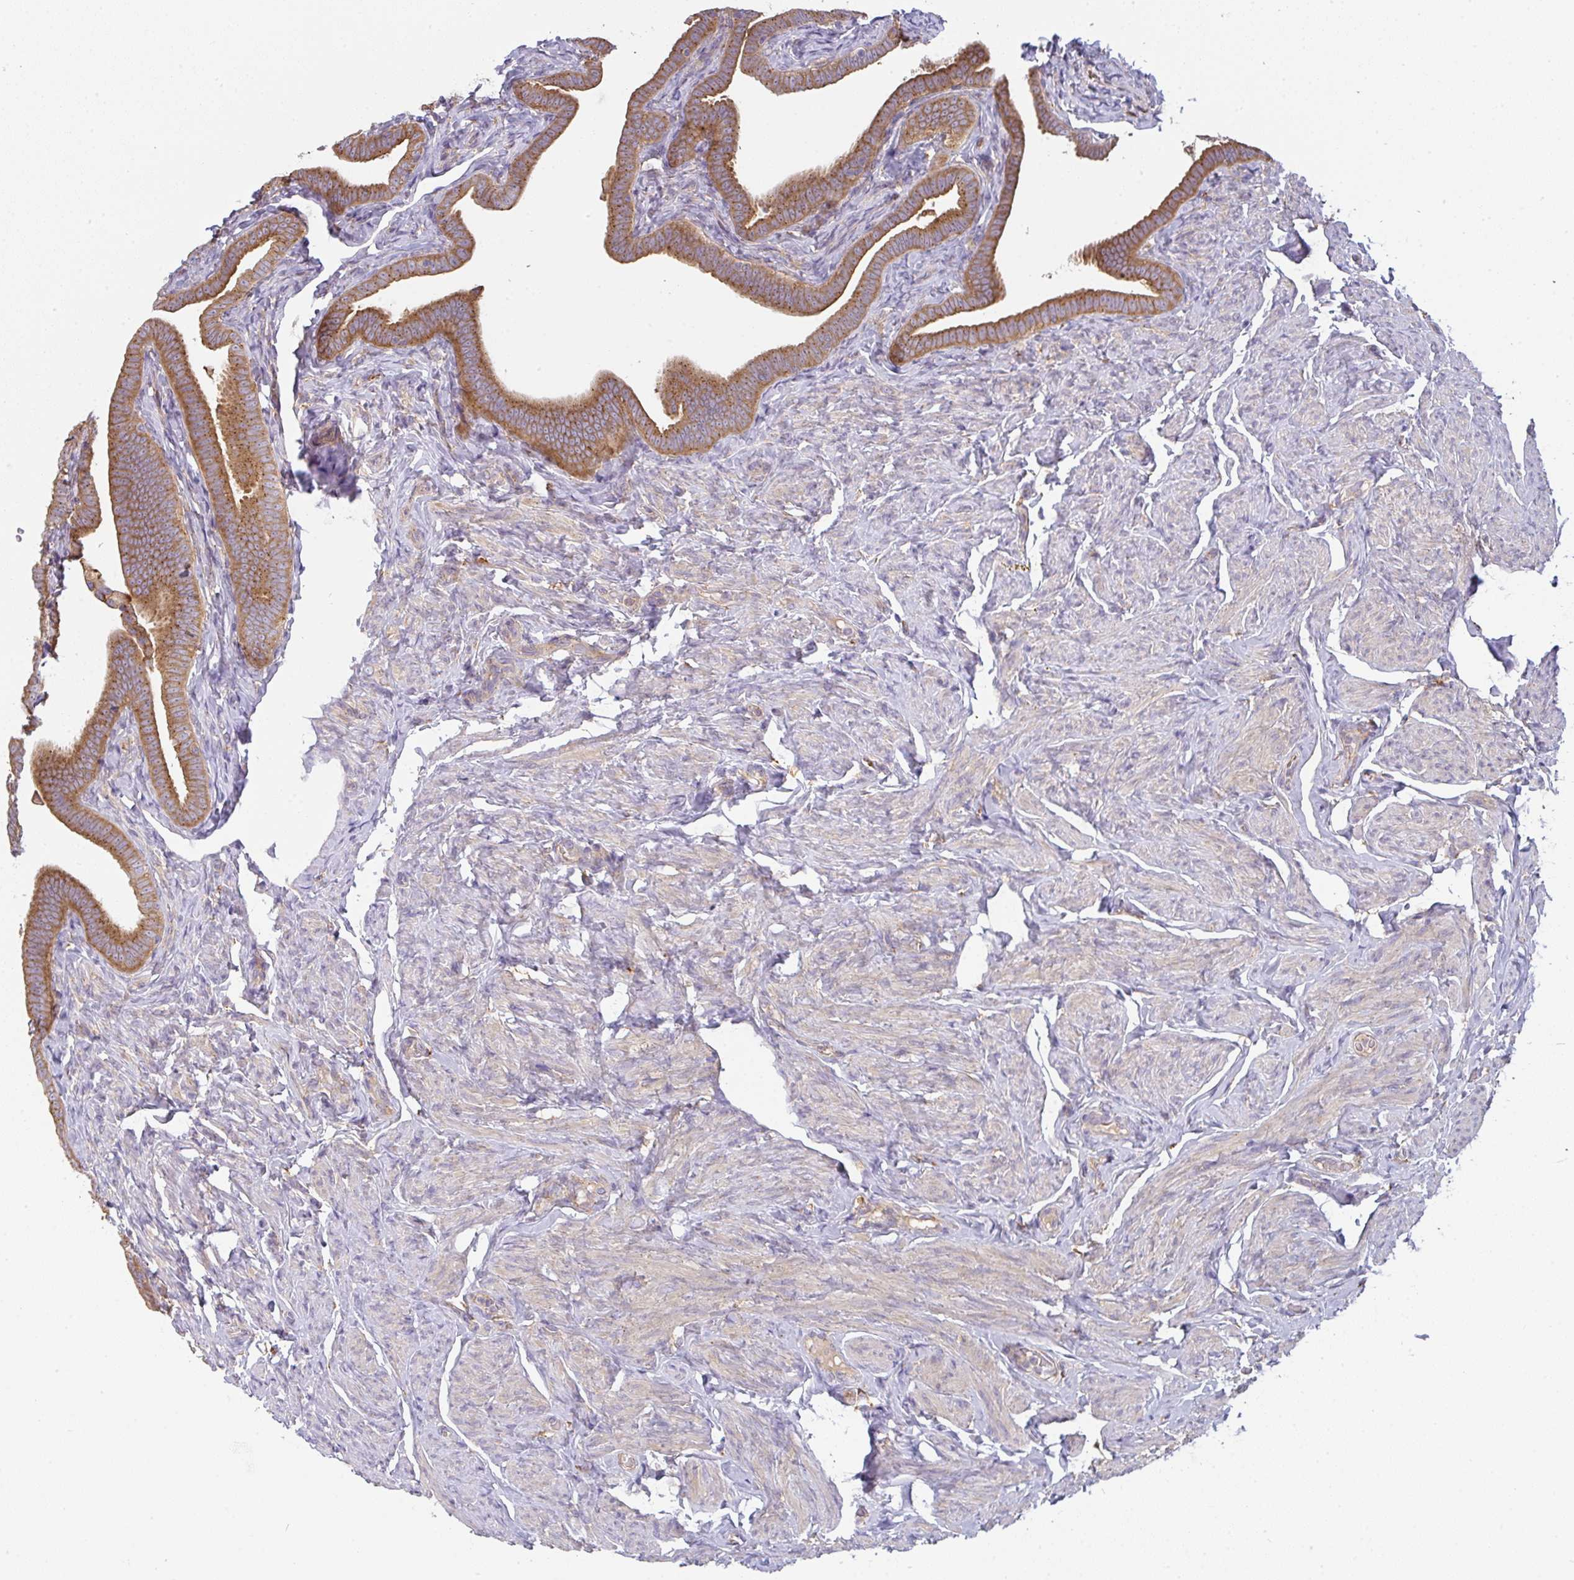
{"staining": {"intensity": "moderate", "quantity": ">75%", "location": "cytoplasmic/membranous"}, "tissue": "fallopian tube", "cell_type": "Glandular cells", "image_type": "normal", "snomed": [{"axis": "morphology", "description": "Normal tissue, NOS"}, {"axis": "topography", "description": "Fallopian tube"}], "caption": "Moderate cytoplasmic/membranous expression is seen in approximately >75% of glandular cells in benign fallopian tube. (DAB (3,3'-diaminobenzidine) IHC with brightfield microscopy, high magnification).", "gene": "SNX5", "patient": {"sex": "female", "age": 69}}